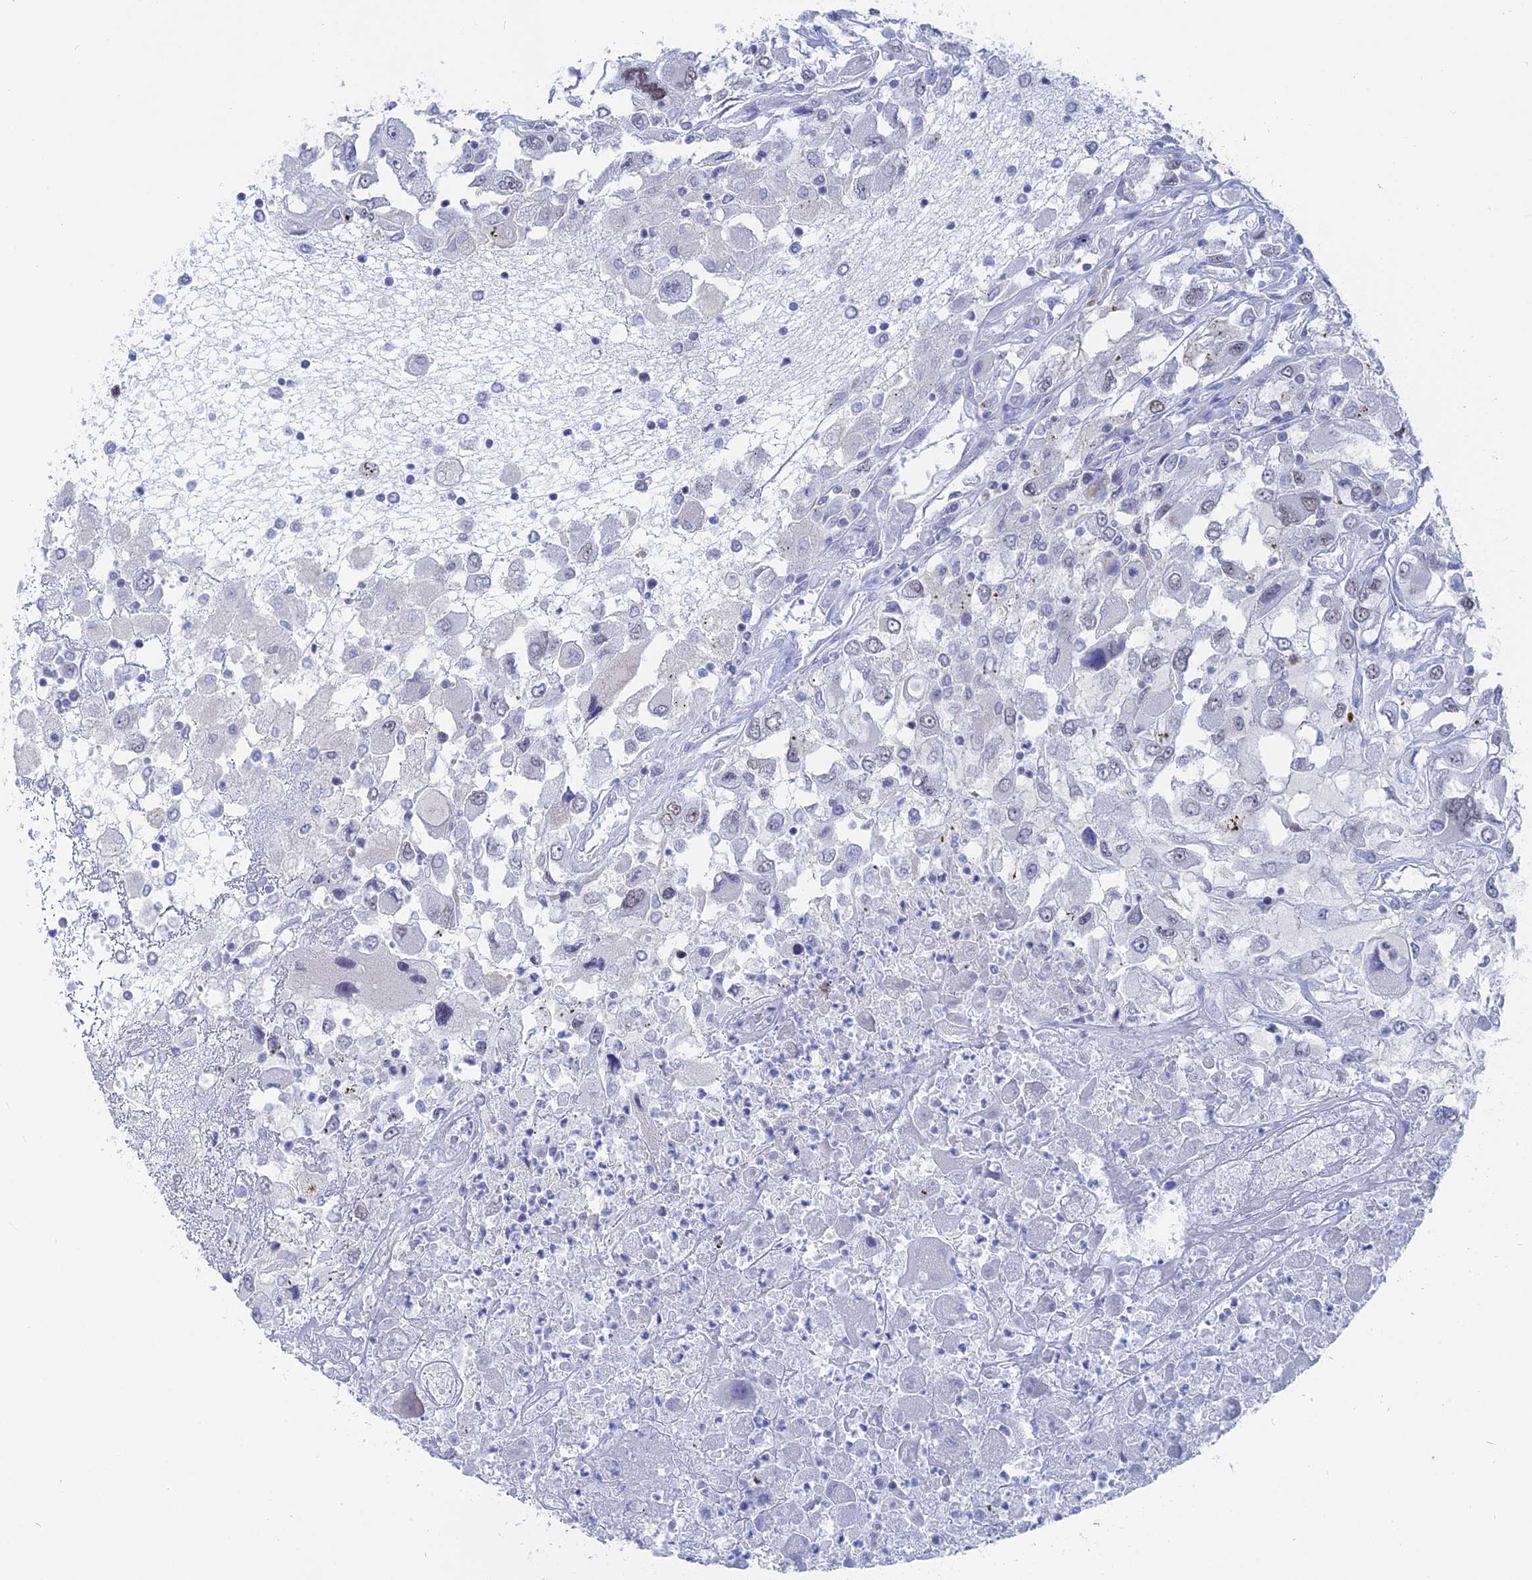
{"staining": {"intensity": "negative", "quantity": "none", "location": "none"}, "tissue": "renal cancer", "cell_type": "Tumor cells", "image_type": "cancer", "snomed": [{"axis": "morphology", "description": "Adenocarcinoma, NOS"}, {"axis": "topography", "description": "Kidney"}], "caption": "High magnification brightfield microscopy of renal cancer (adenocarcinoma) stained with DAB (brown) and counterstained with hematoxylin (blue): tumor cells show no significant staining.", "gene": "BRD2", "patient": {"sex": "female", "age": 52}}